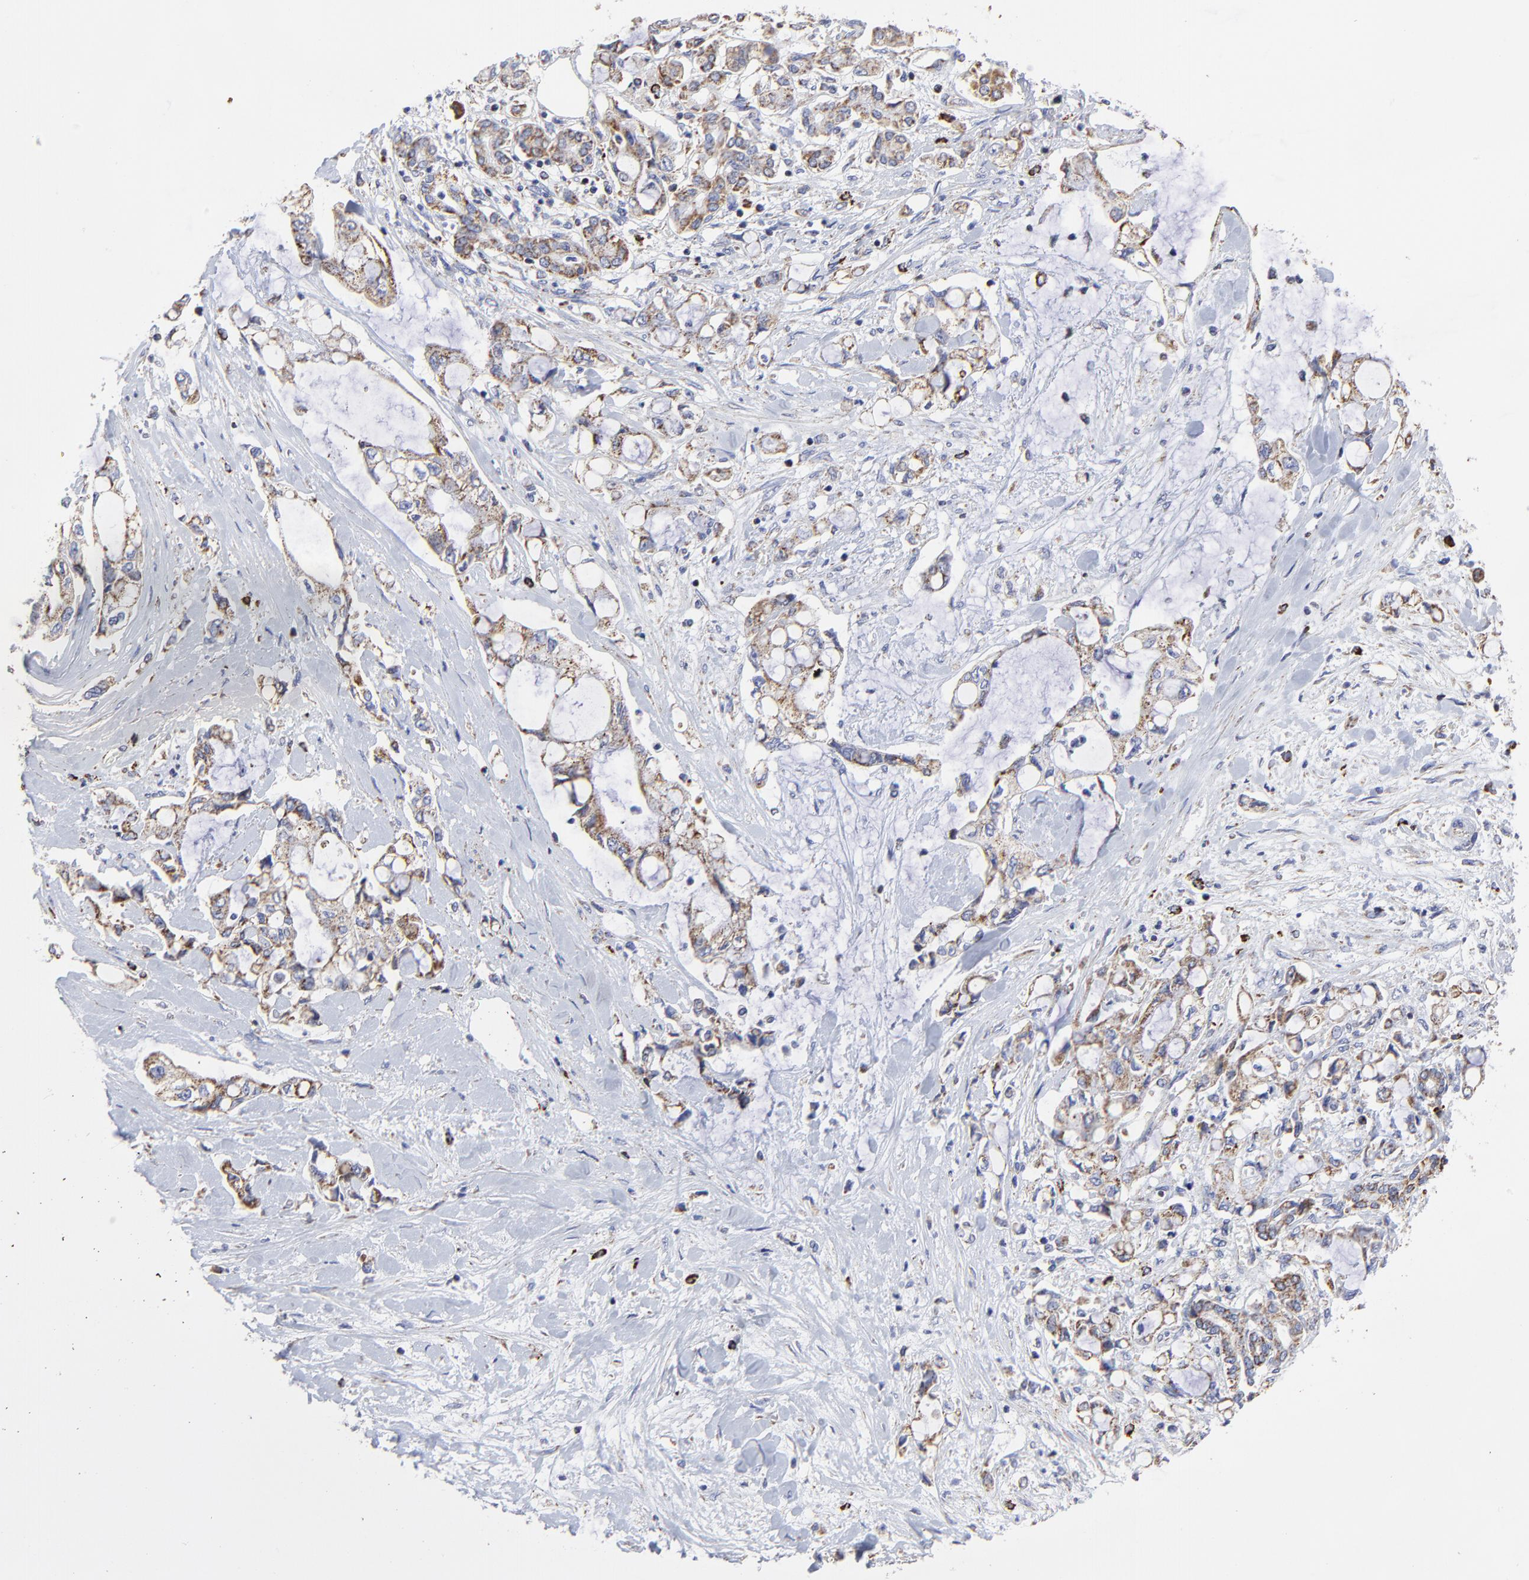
{"staining": {"intensity": "weak", "quantity": ">75%", "location": "cytoplasmic/membranous"}, "tissue": "pancreatic cancer", "cell_type": "Tumor cells", "image_type": "cancer", "snomed": [{"axis": "morphology", "description": "Adenocarcinoma, NOS"}, {"axis": "topography", "description": "Pancreas"}], "caption": "High-power microscopy captured an IHC image of pancreatic cancer (adenocarcinoma), revealing weak cytoplasmic/membranous staining in approximately >75% of tumor cells.", "gene": "PINK1", "patient": {"sex": "female", "age": 70}}